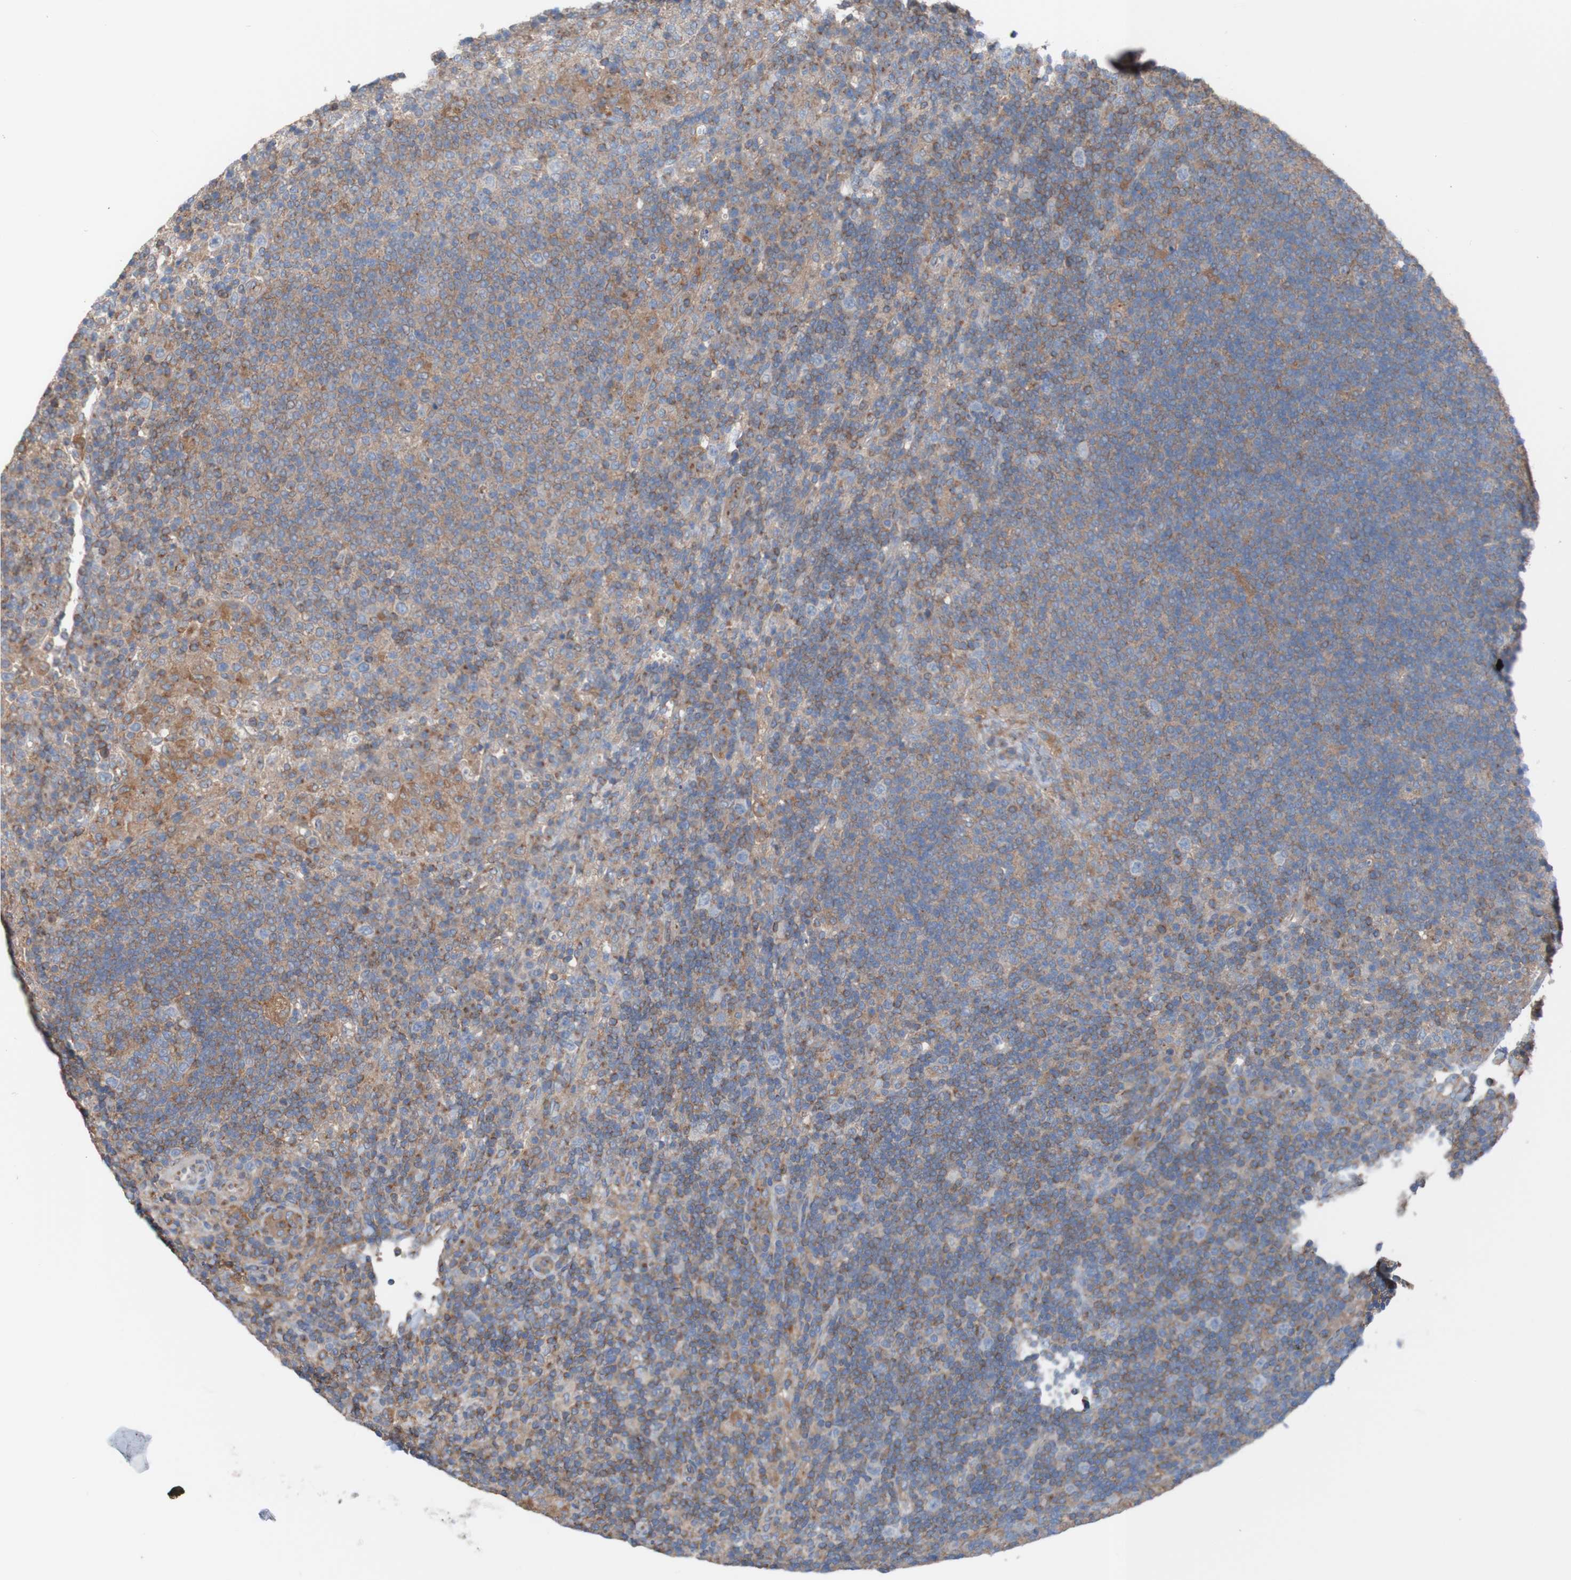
{"staining": {"intensity": "moderate", "quantity": ">75%", "location": "cytoplasmic/membranous"}, "tissue": "lymph node", "cell_type": "Germinal center cells", "image_type": "normal", "snomed": [{"axis": "morphology", "description": "Normal tissue, NOS"}, {"axis": "topography", "description": "Lymph node"}], "caption": "Moderate cytoplasmic/membranous protein staining is present in about >75% of germinal center cells in lymph node. (DAB IHC, brown staining for protein, blue staining for nuclei).", "gene": "MINAR1", "patient": {"sex": "female", "age": 53}}